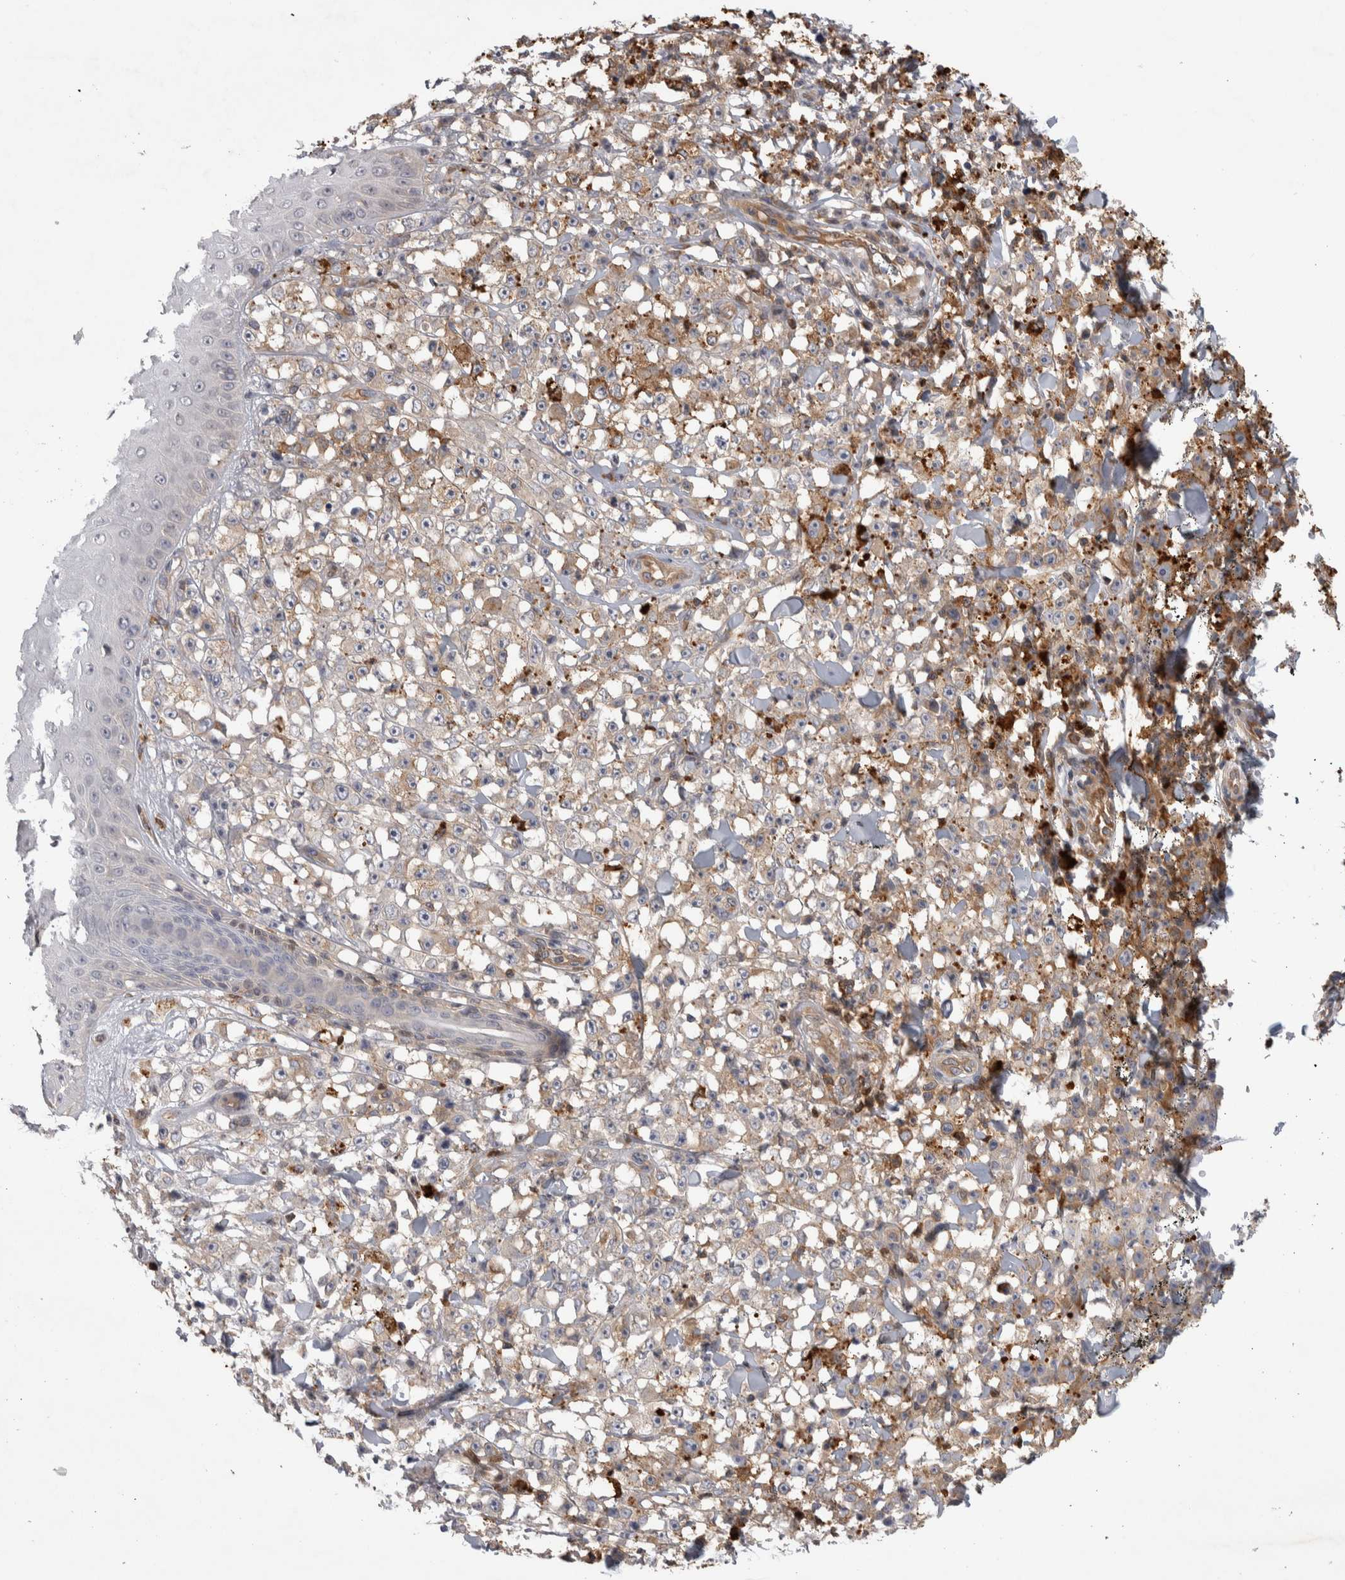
{"staining": {"intensity": "weak", "quantity": "<25%", "location": "cytoplasmic/membranous"}, "tissue": "melanoma", "cell_type": "Tumor cells", "image_type": "cancer", "snomed": [{"axis": "morphology", "description": "Malignant melanoma, NOS"}, {"axis": "topography", "description": "Skin"}], "caption": "A high-resolution micrograph shows immunohistochemistry (IHC) staining of melanoma, which reveals no significant staining in tumor cells. (DAB immunohistochemistry, high magnification).", "gene": "NFKB2", "patient": {"sex": "female", "age": 82}}